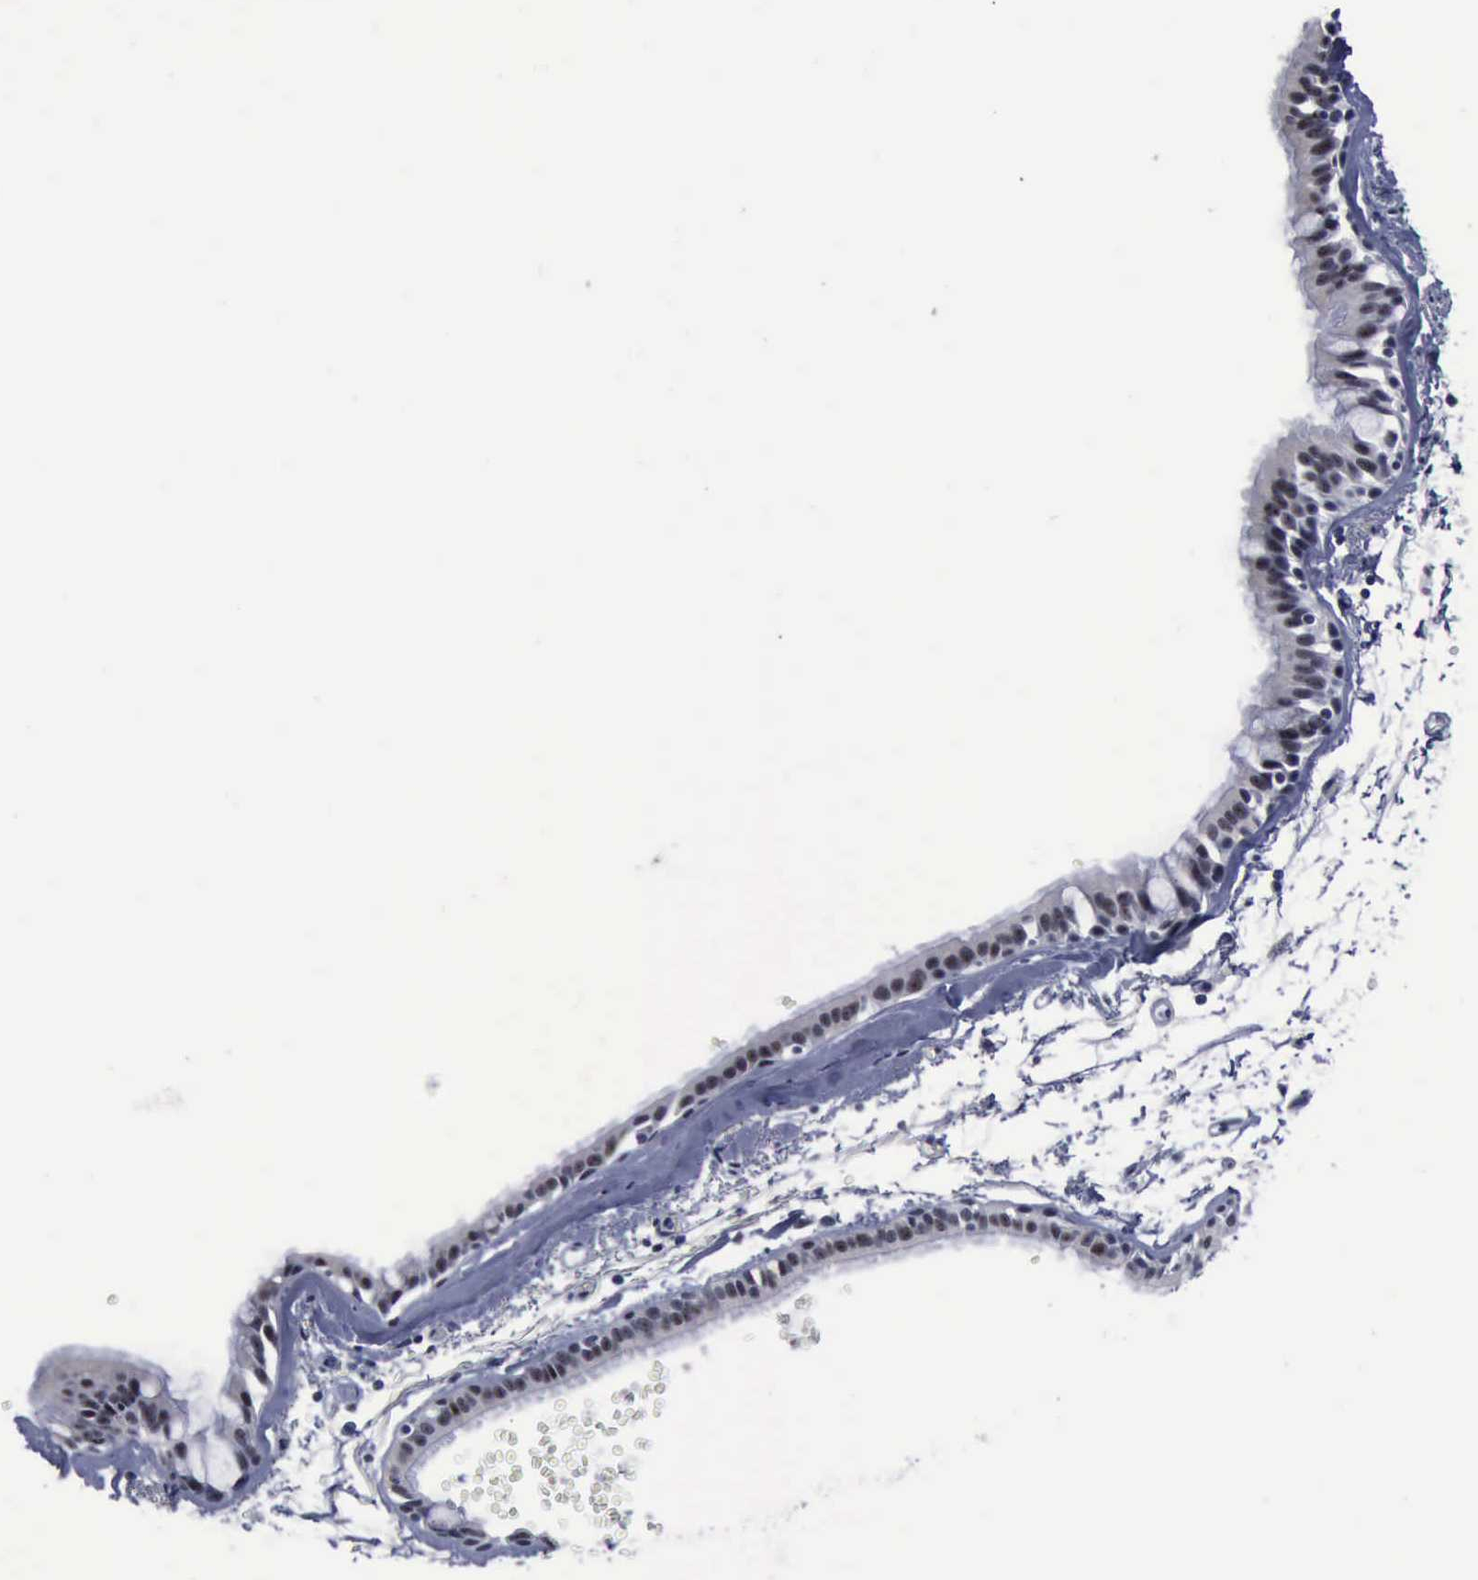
{"staining": {"intensity": "negative", "quantity": "none", "location": "none"}, "tissue": "bronchus", "cell_type": "Respiratory epithelial cells", "image_type": "normal", "snomed": [{"axis": "morphology", "description": "Normal tissue, NOS"}, {"axis": "topography", "description": "Bronchus"}, {"axis": "topography", "description": "Lung"}], "caption": "This is a micrograph of IHC staining of unremarkable bronchus, which shows no expression in respiratory epithelial cells. The staining is performed using DAB brown chromogen with nuclei counter-stained in using hematoxylin.", "gene": "BRD1", "patient": {"sex": "female", "age": 56}}